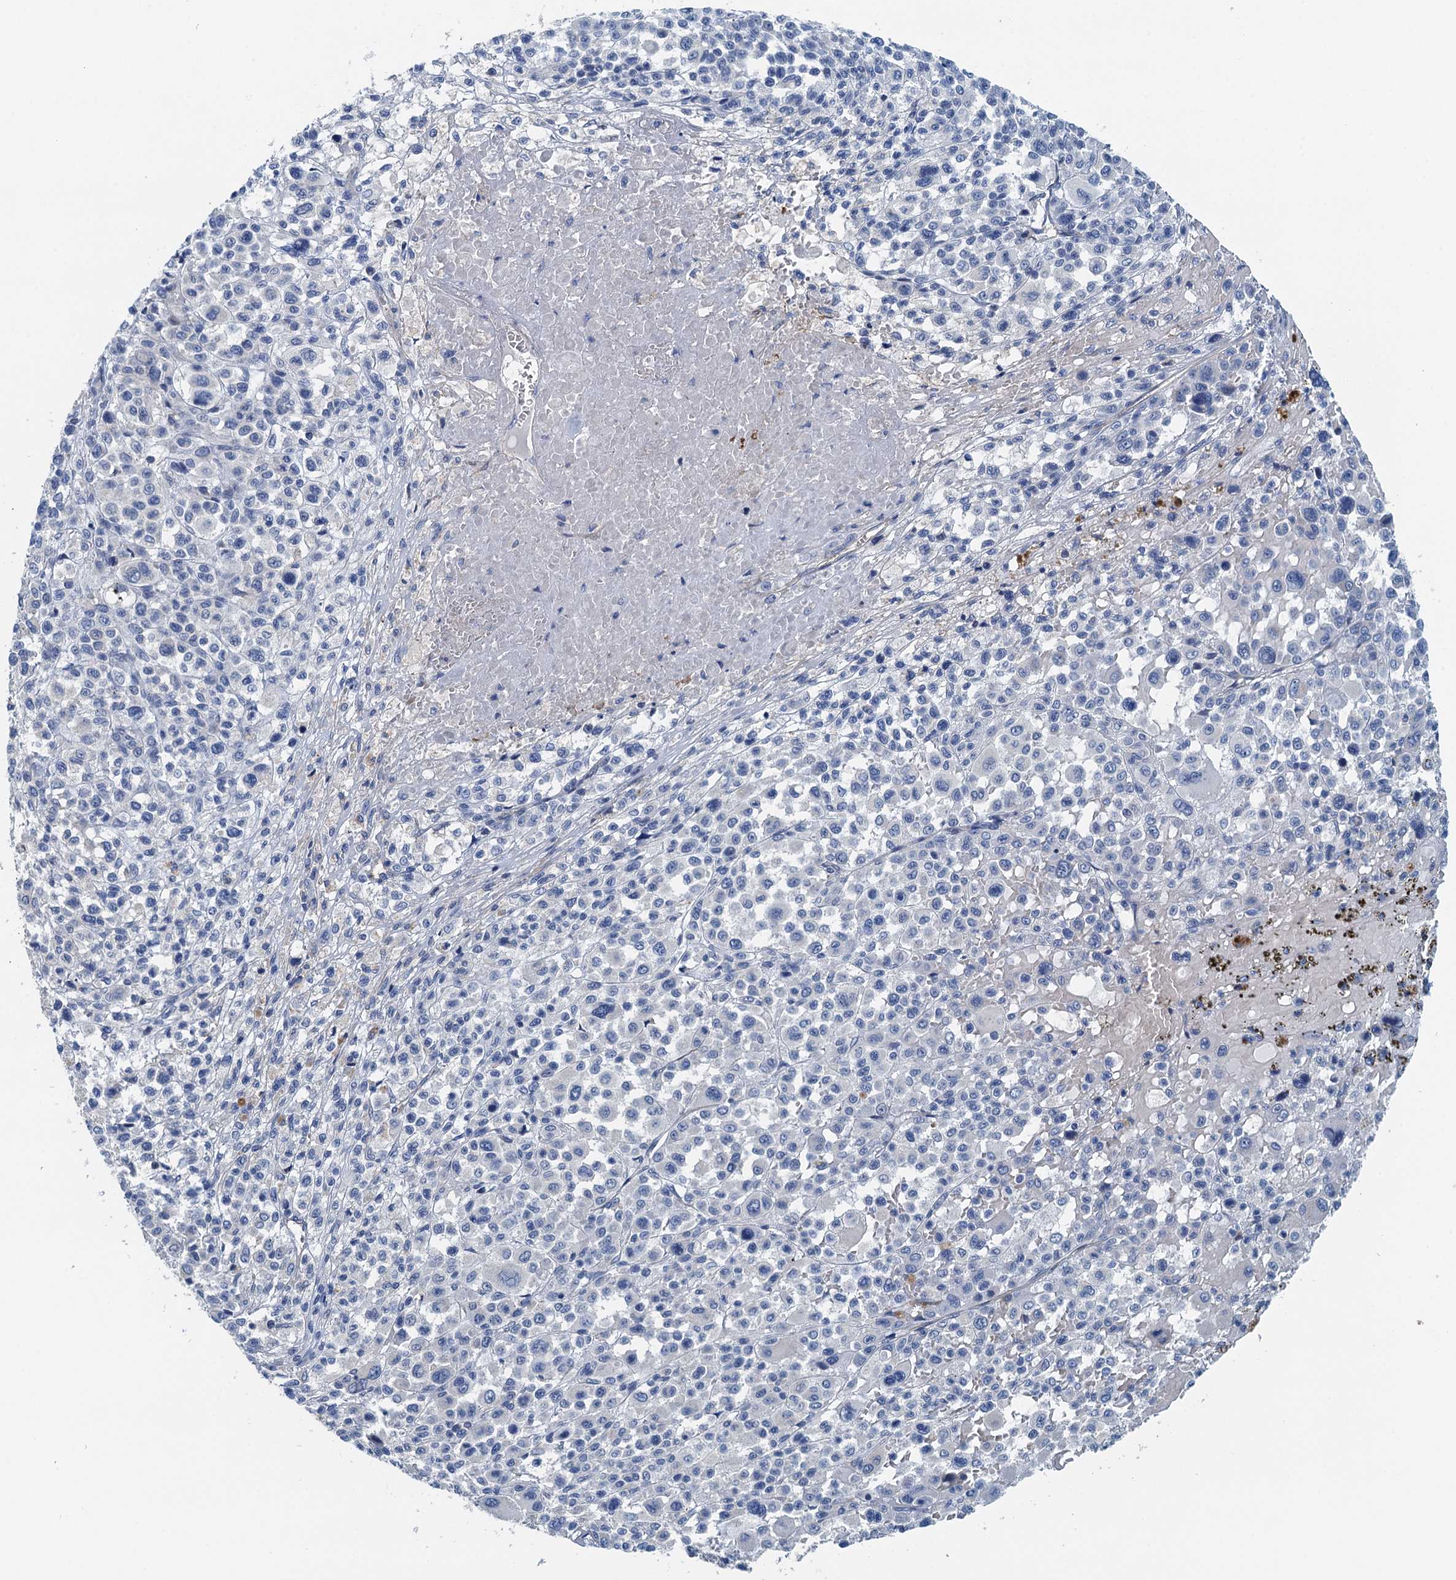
{"staining": {"intensity": "negative", "quantity": "none", "location": "none"}, "tissue": "melanoma", "cell_type": "Tumor cells", "image_type": "cancer", "snomed": [{"axis": "morphology", "description": "Malignant melanoma, Metastatic site"}, {"axis": "topography", "description": "Skin"}], "caption": "High power microscopy histopathology image of an IHC histopathology image of malignant melanoma (metastatic site), revealing no significant expression in tumor cells.", "gene": "PPP1R14D", "patient": {"sex": "female", "age": 74}}